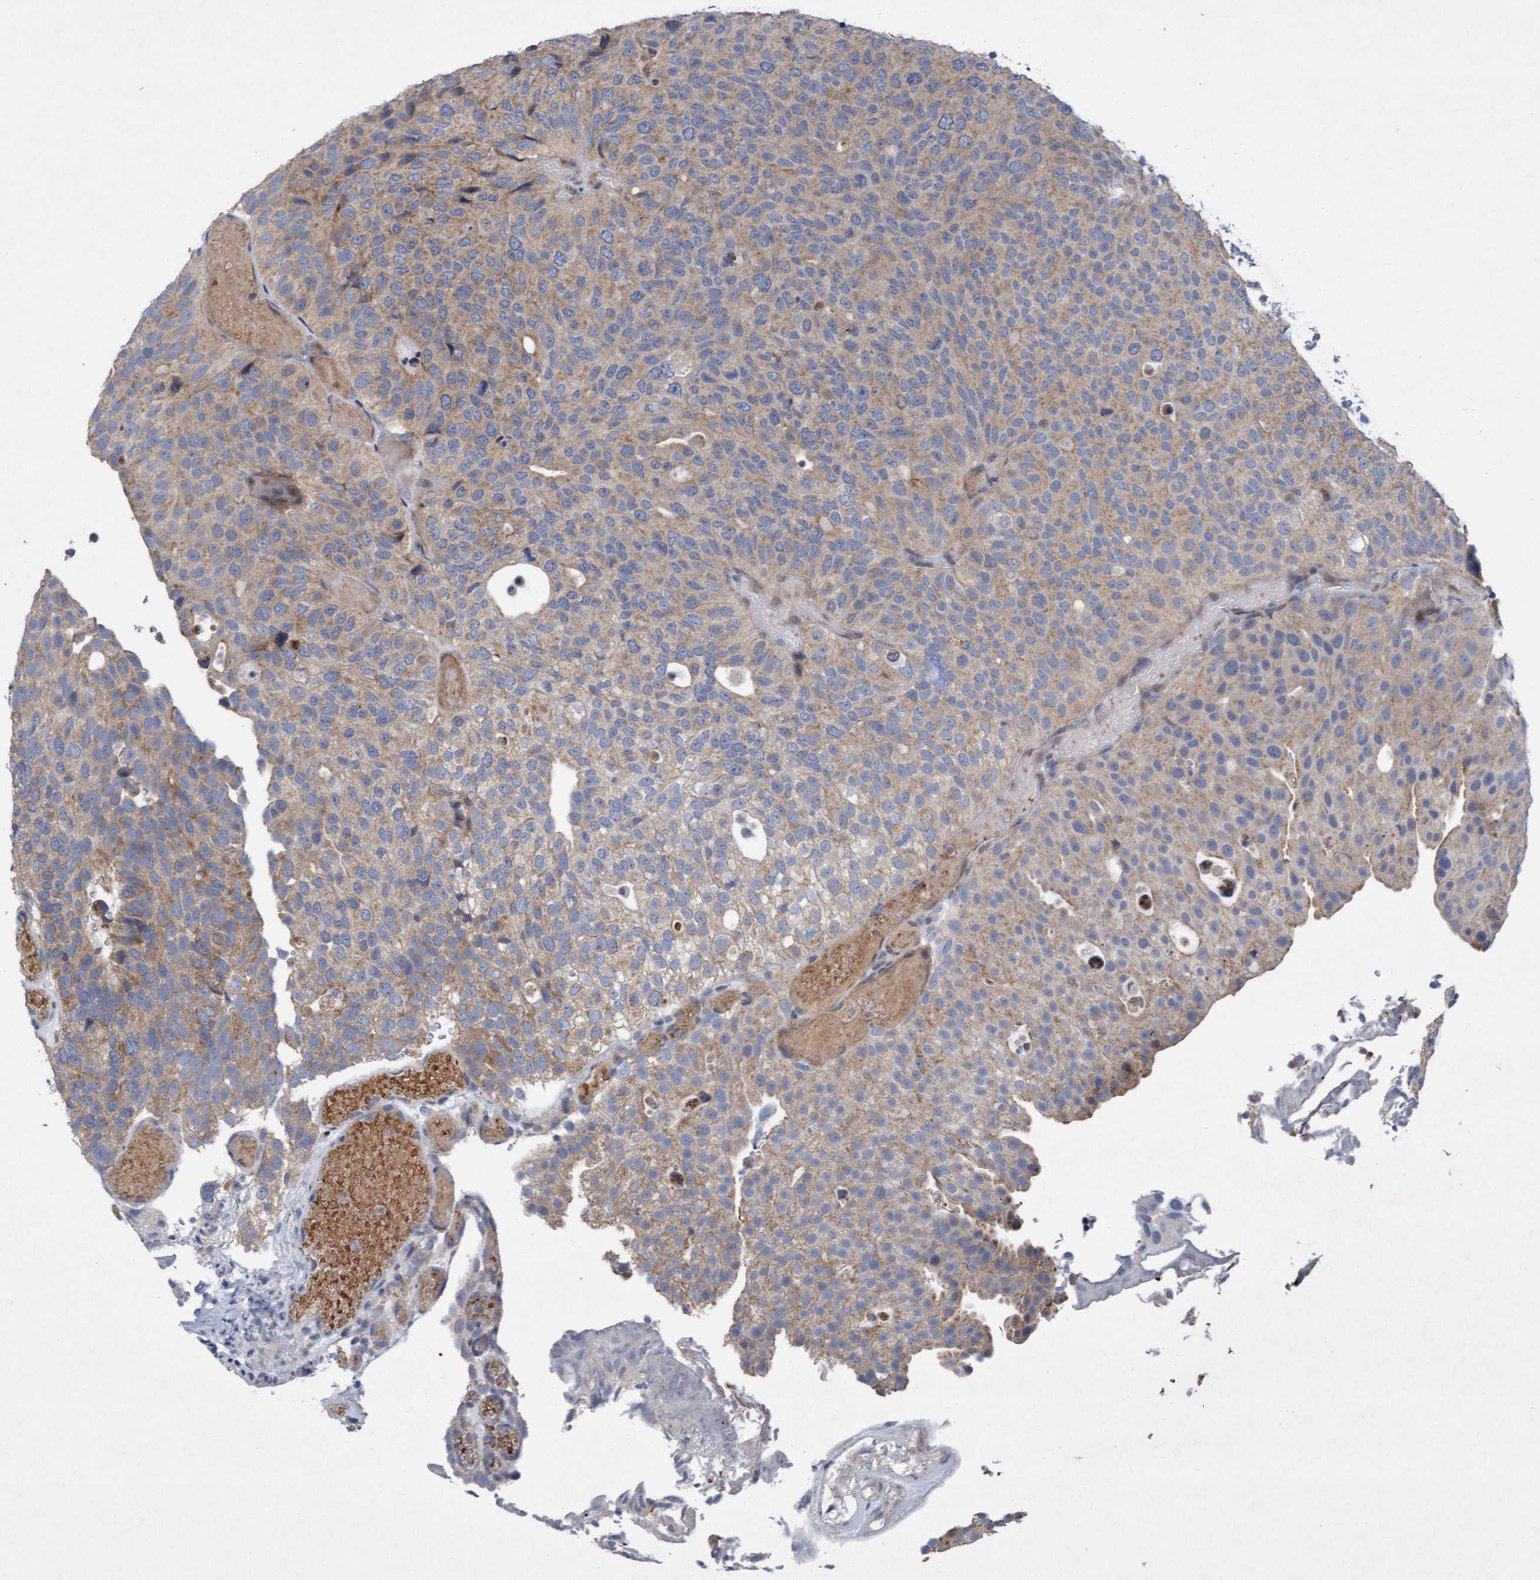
{"staining": {"intensity": "weak", "quantity": ">75%", "location": "cytoplasmic/membranous"}, "tissue": "urothelial cancer", "cell_type": "Tumor cells", "image_type": "cancer", "snomed": [{"axis": "morphology", "description": "Urothelial carcinoma, Low grade"}, {"axis": "topography", "description": "Urinary bladder"}], "caption": "Immunohistochemical staining of human low-grade urothelial carcinoma shows low levels of weak cytoplasmic/membranous protein staining in approximately >75% of tumor cells.", "gene": "DDHD2", "patient": {"sex": "male", "age": 78}}